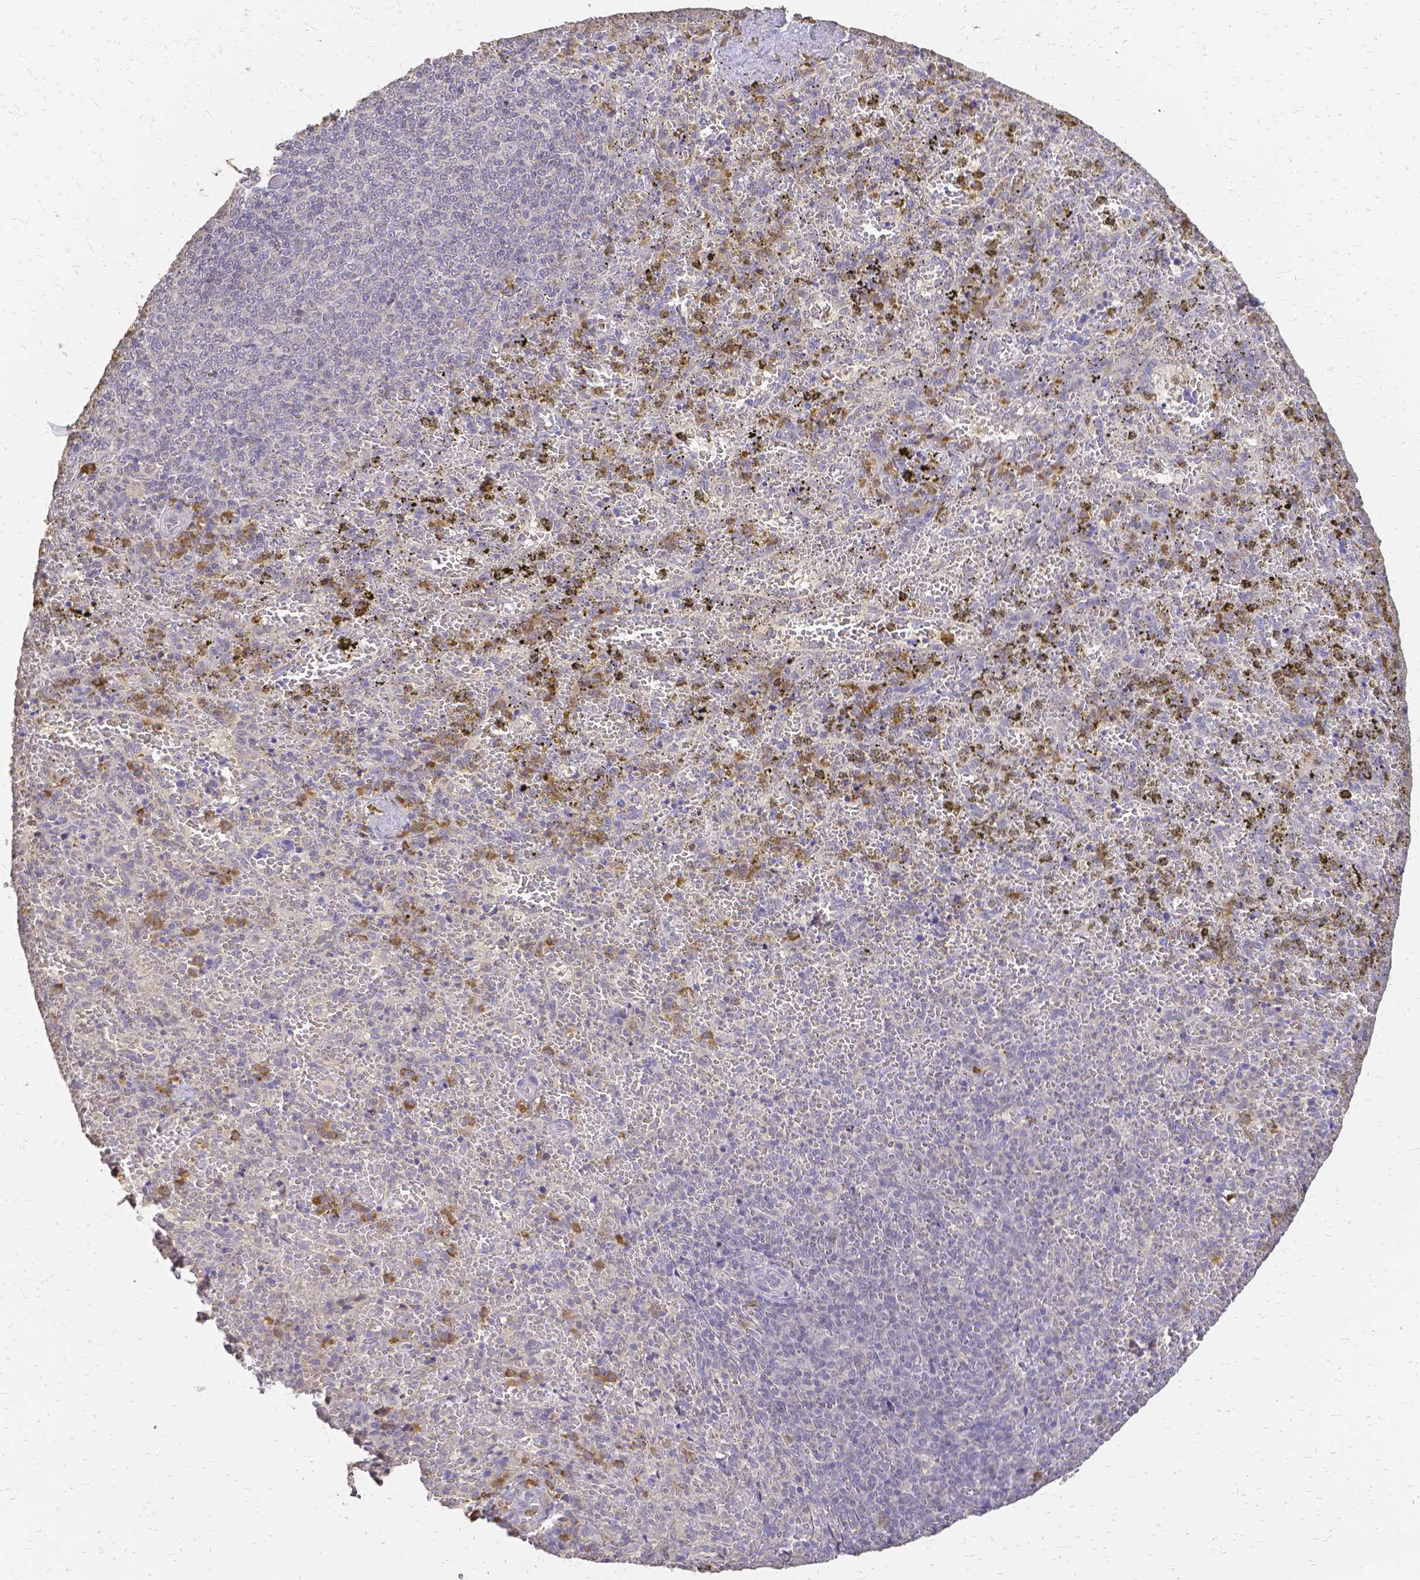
{"staining": {"intensity": "moderate", "quantity": "<25%", "location": "cytoplasmic/membranous"}, "tissue": "spleen", "cell_type": "Cells in red pulp", "image_type": "normal", "snomed": [{"axis": "morphology", "description": "Normal tissue, NOS"}, {"axis": "topography", "description": "Spleen"}], "caption": "Immunohistochemistry (IHC) of normal spleen shows low levels of moderate cytoplasmic/membranous expression in approximately <25% of cells in red pulp.", "gene": "CIB1", "patient": {"sex": "female", "age": 50}}